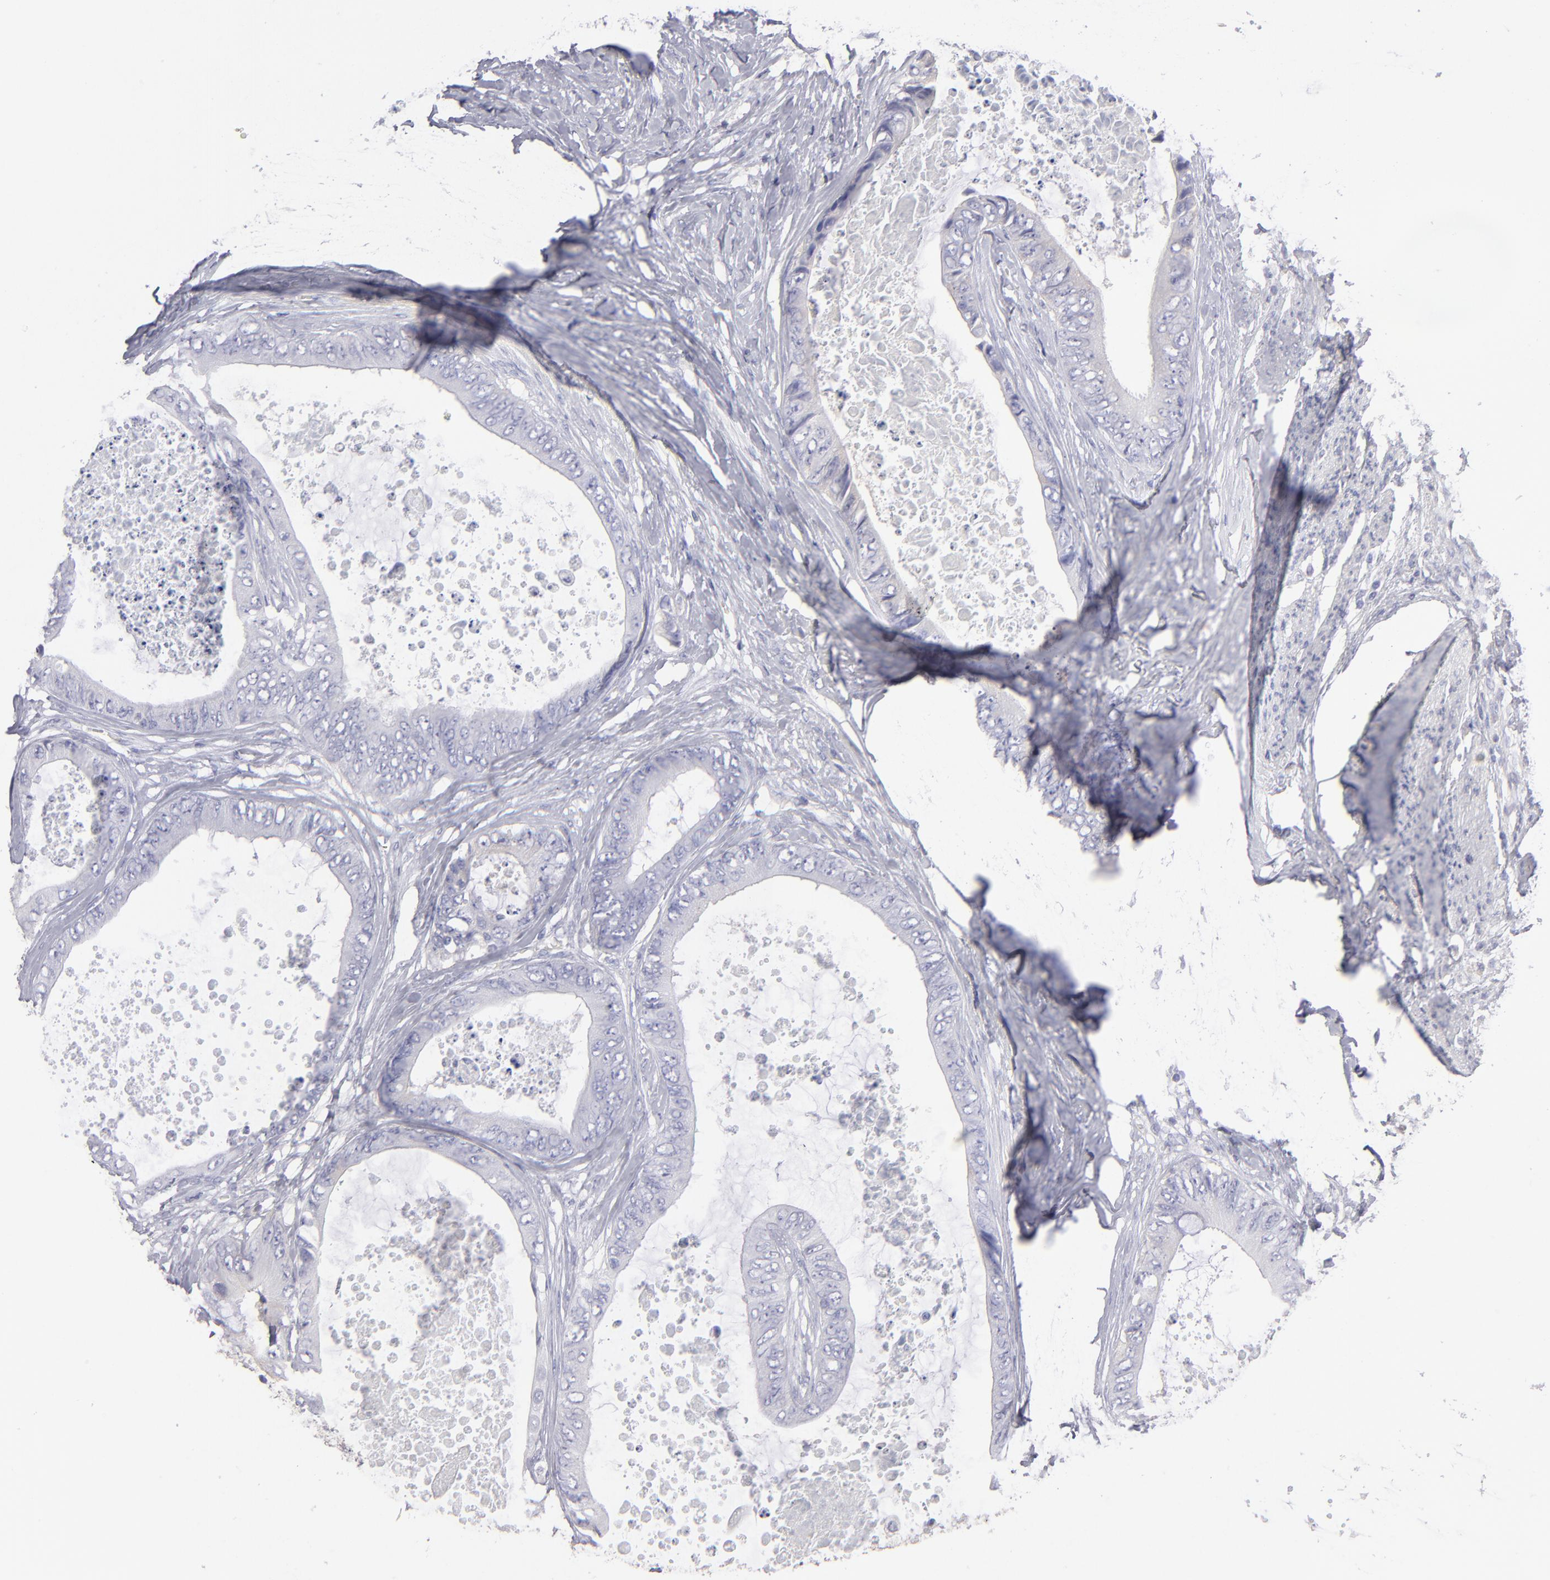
{"staining": {"intensity": "negative", "quantity": "none", "location": "none"}, "tissue": "colorectal cancer", "cell_type": "Tumor cells", "image_type": "cancer", "snomed": [{"axis": "morphology", "description": "Normal tissue, NOS"}, {"axis": "morphology", "description": "Adenocarcinoma, NOS"}, {"axis": "topography", "description": "Rectum"}, {"axis": "topography", "description": "Peripheral nerve tissue"}], "caption": "Immunohistochemistry of colorectal cancer (adenocarcinoma) exhibits no staining in tumor cells. Nuclei are stained in blue.", "gene": "ABCC4", "patient": {"sex": "female", "age": 77}}